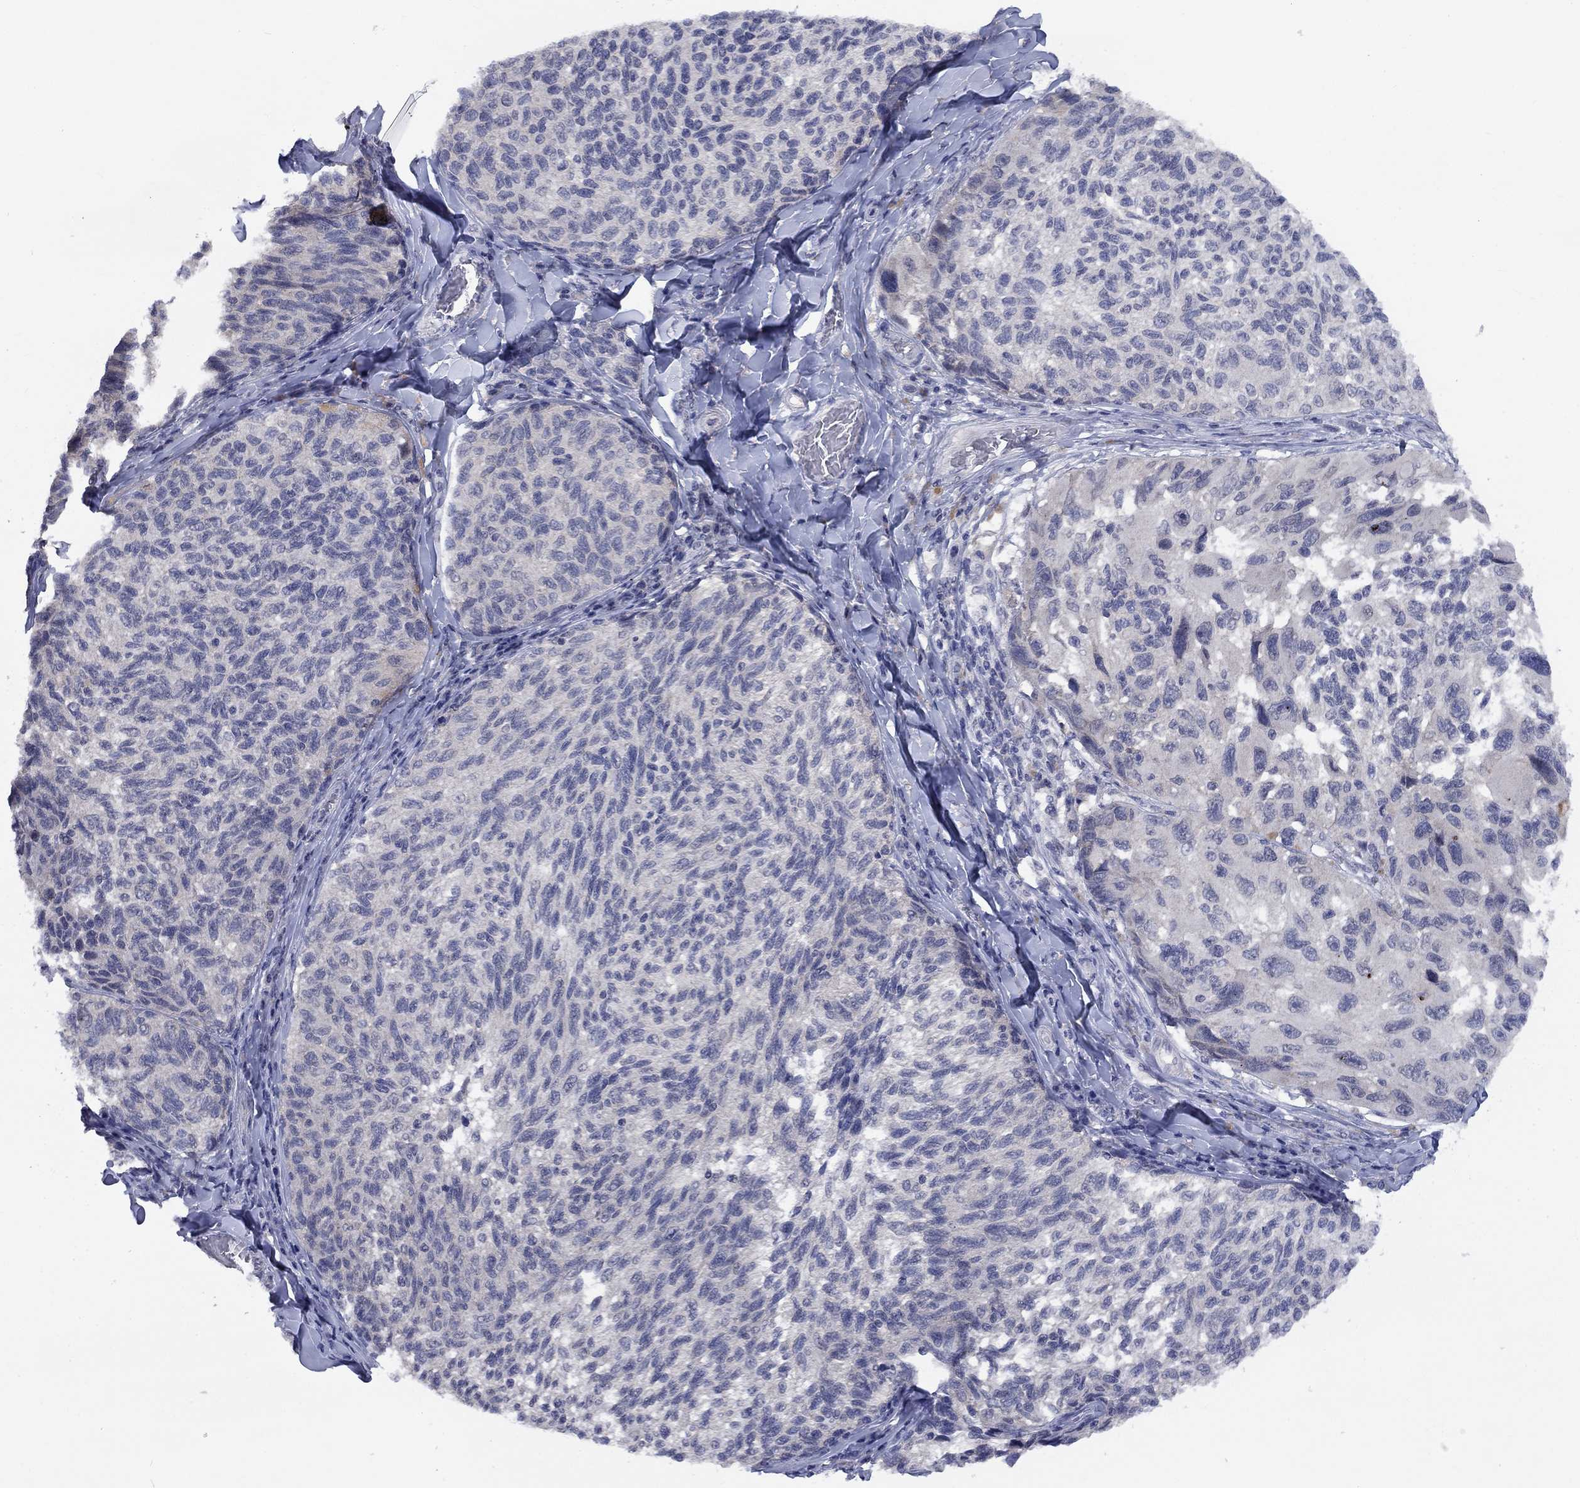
{"staining": {"intensity": "negative", "quantity": "none", "location": "none"}, "tissue": "melanoma", "cell_type": "Tumor cells", "image_type": "cancer", "snomed": [{"axis": "morphology", "description": "Malignant melanoma, NOS"}, {"axis": "topography", "description": "Skin"}], "caption": "A high-resolution histopathology image shows immunohistochemistry (IHC) staining of melanoma, which shows no significant positivity in tumor cells.", "gene": "SPATA33", "patient": {"sex": "female", "age": 73}}